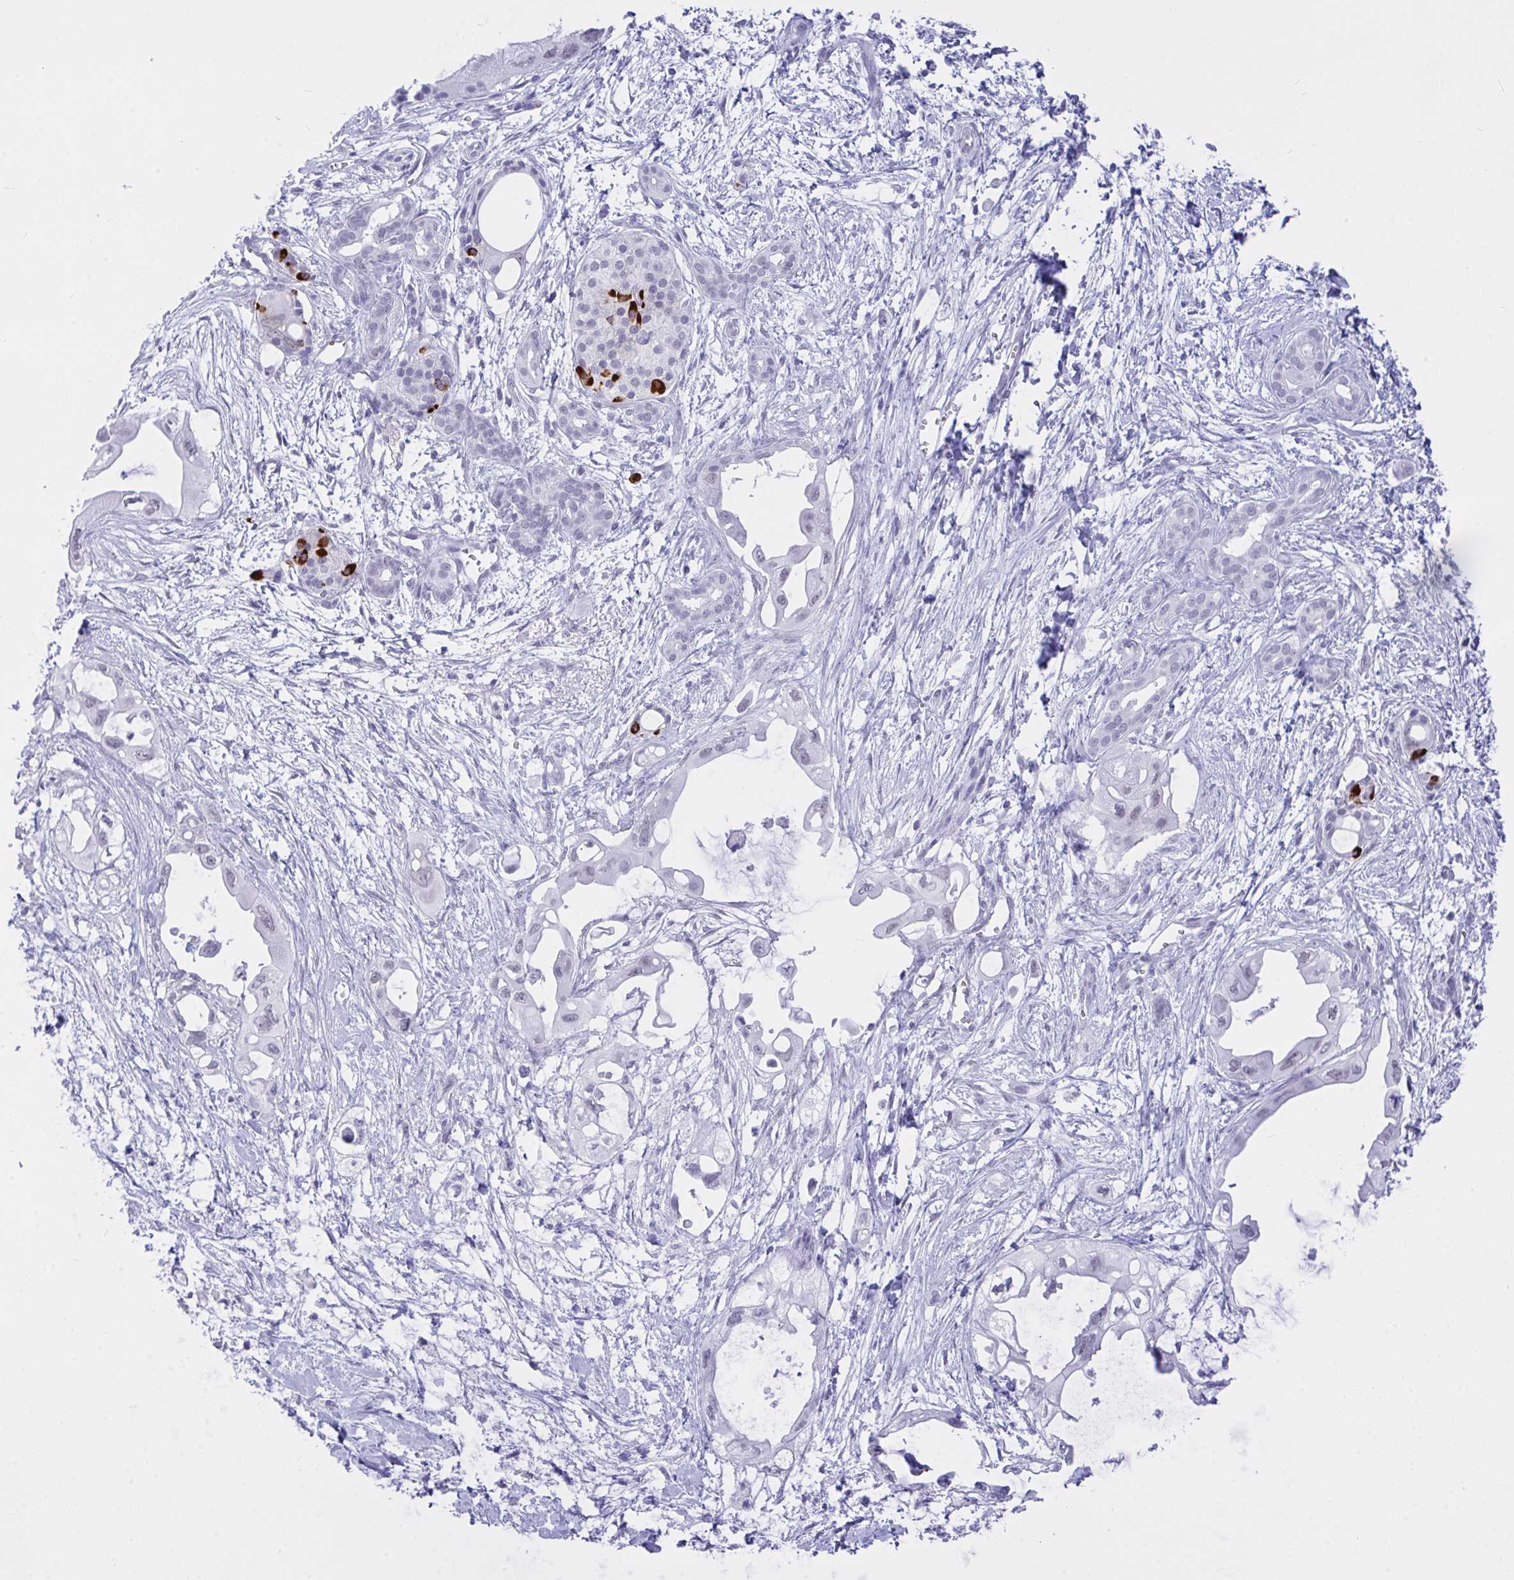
{"staining": {"intensity": "negative", "quantity": "none", "location": "none"}, "tissue": "pancreatic cancer", "cell_type": "Tumor cells", "image_type": "cancer", "snomed": [{"axis": "morphology", "description": "Adenocarcinoma, NOS"}, {"axis": "topography", "description": "Pancreas"}], "caption": "Immunohistochemistry photomicrograph of neoplastic tissue: pancreatic cancer stained with DAB reveals no significant protein staining in tumor cells.", "gene": "FBXL22", "patient": {"sex": "male", "age": 61}}